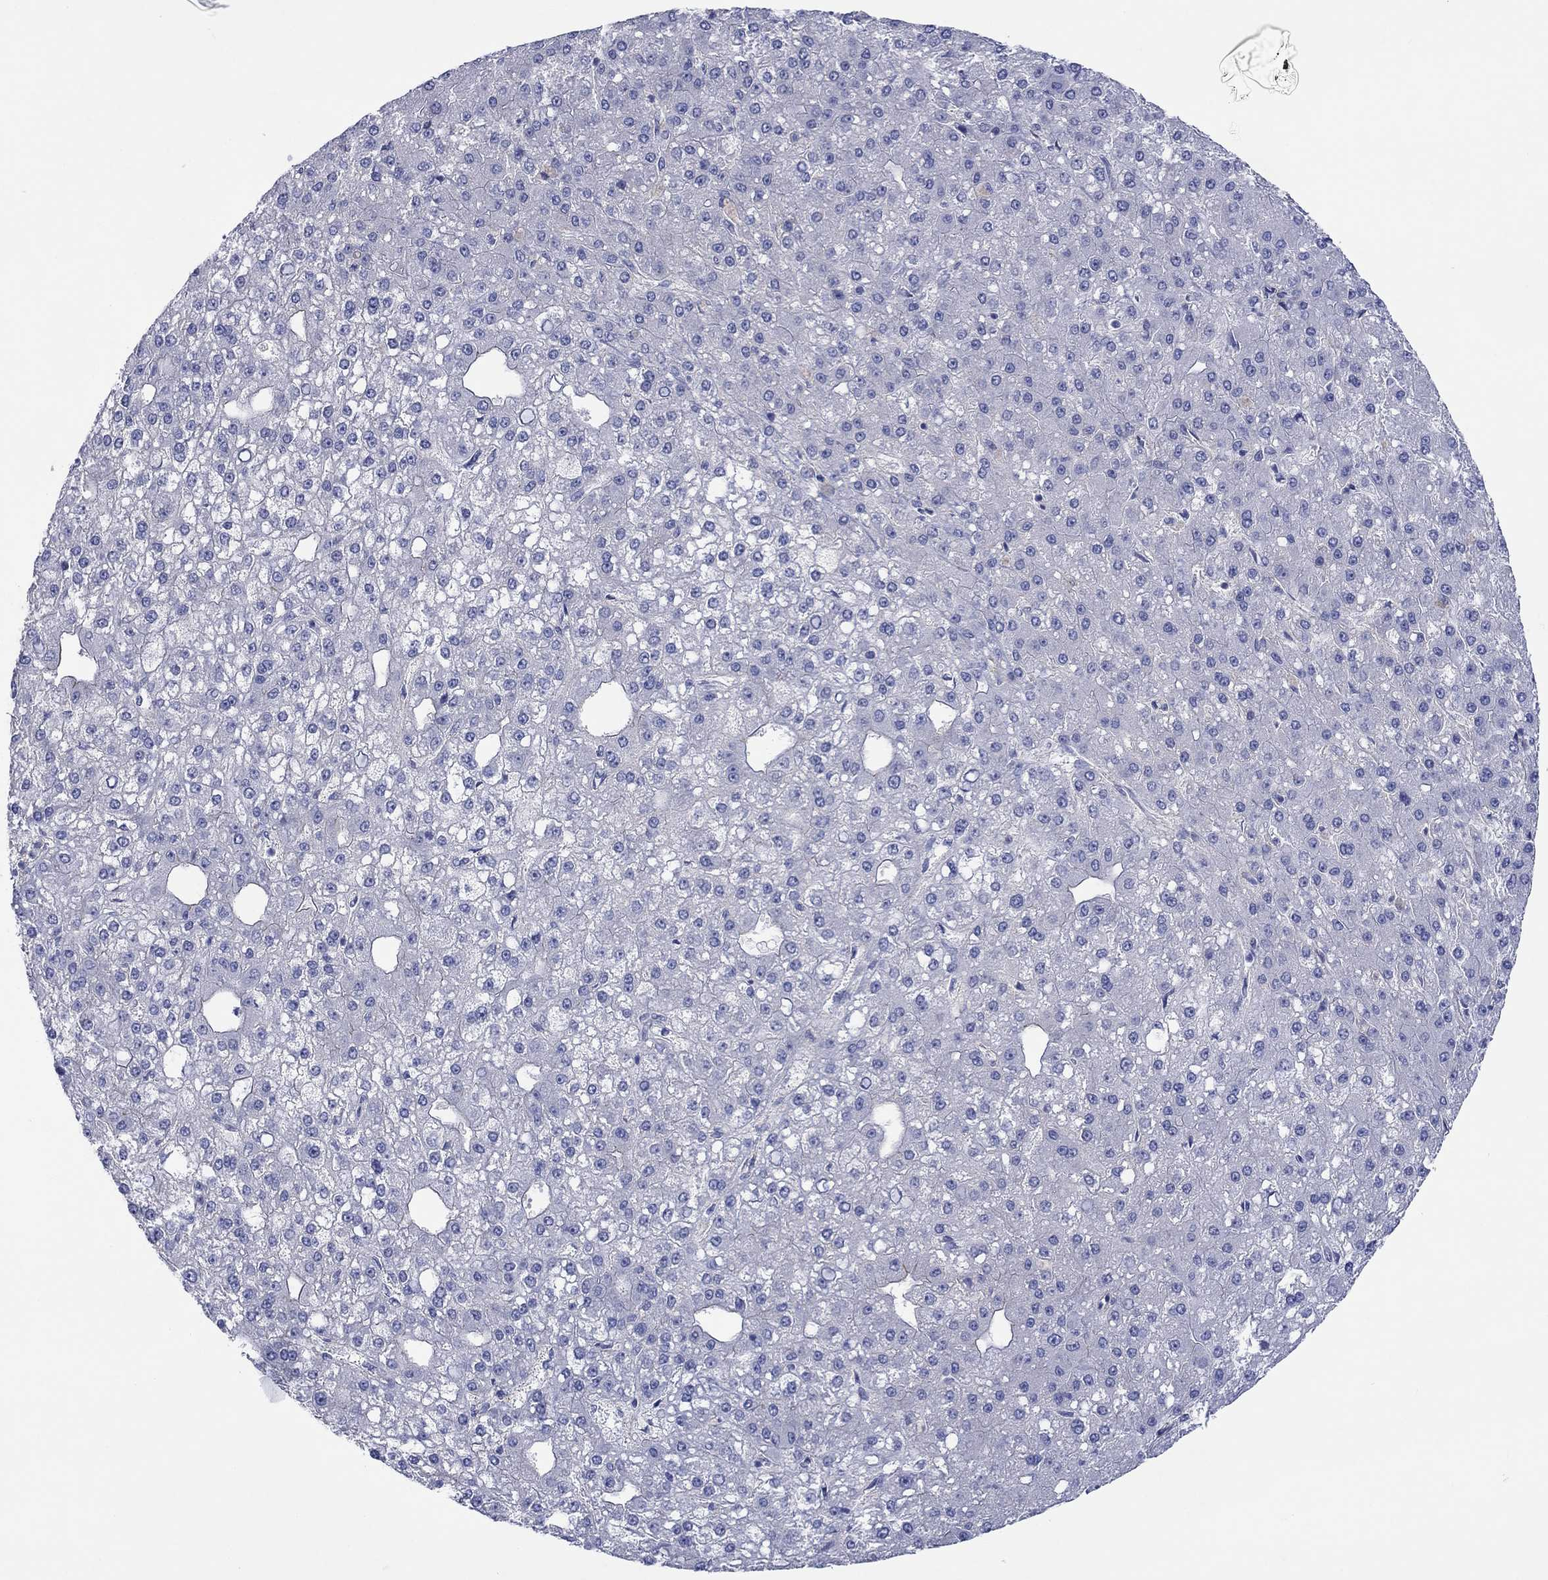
{"staining": {"intensity": "negative", "quantity": "none", "location": "none"}, "tissue": "liver cancer", "cell_type": "Tumor cells", "image_type": "cancer", "snomed": [{"axis": "morphology", "description": "Carcinoma, Hepatocellular, NOS"}, {"axis": "topography", "description": "Liver"}], "caption": "The image shows no staining of tumor cells in hepatocellular carcinoma (liver). (IHC, brightfield microscopy, high magnification).", "gene": "TPRN", "patient": {"sex": "male", "age": 67}}